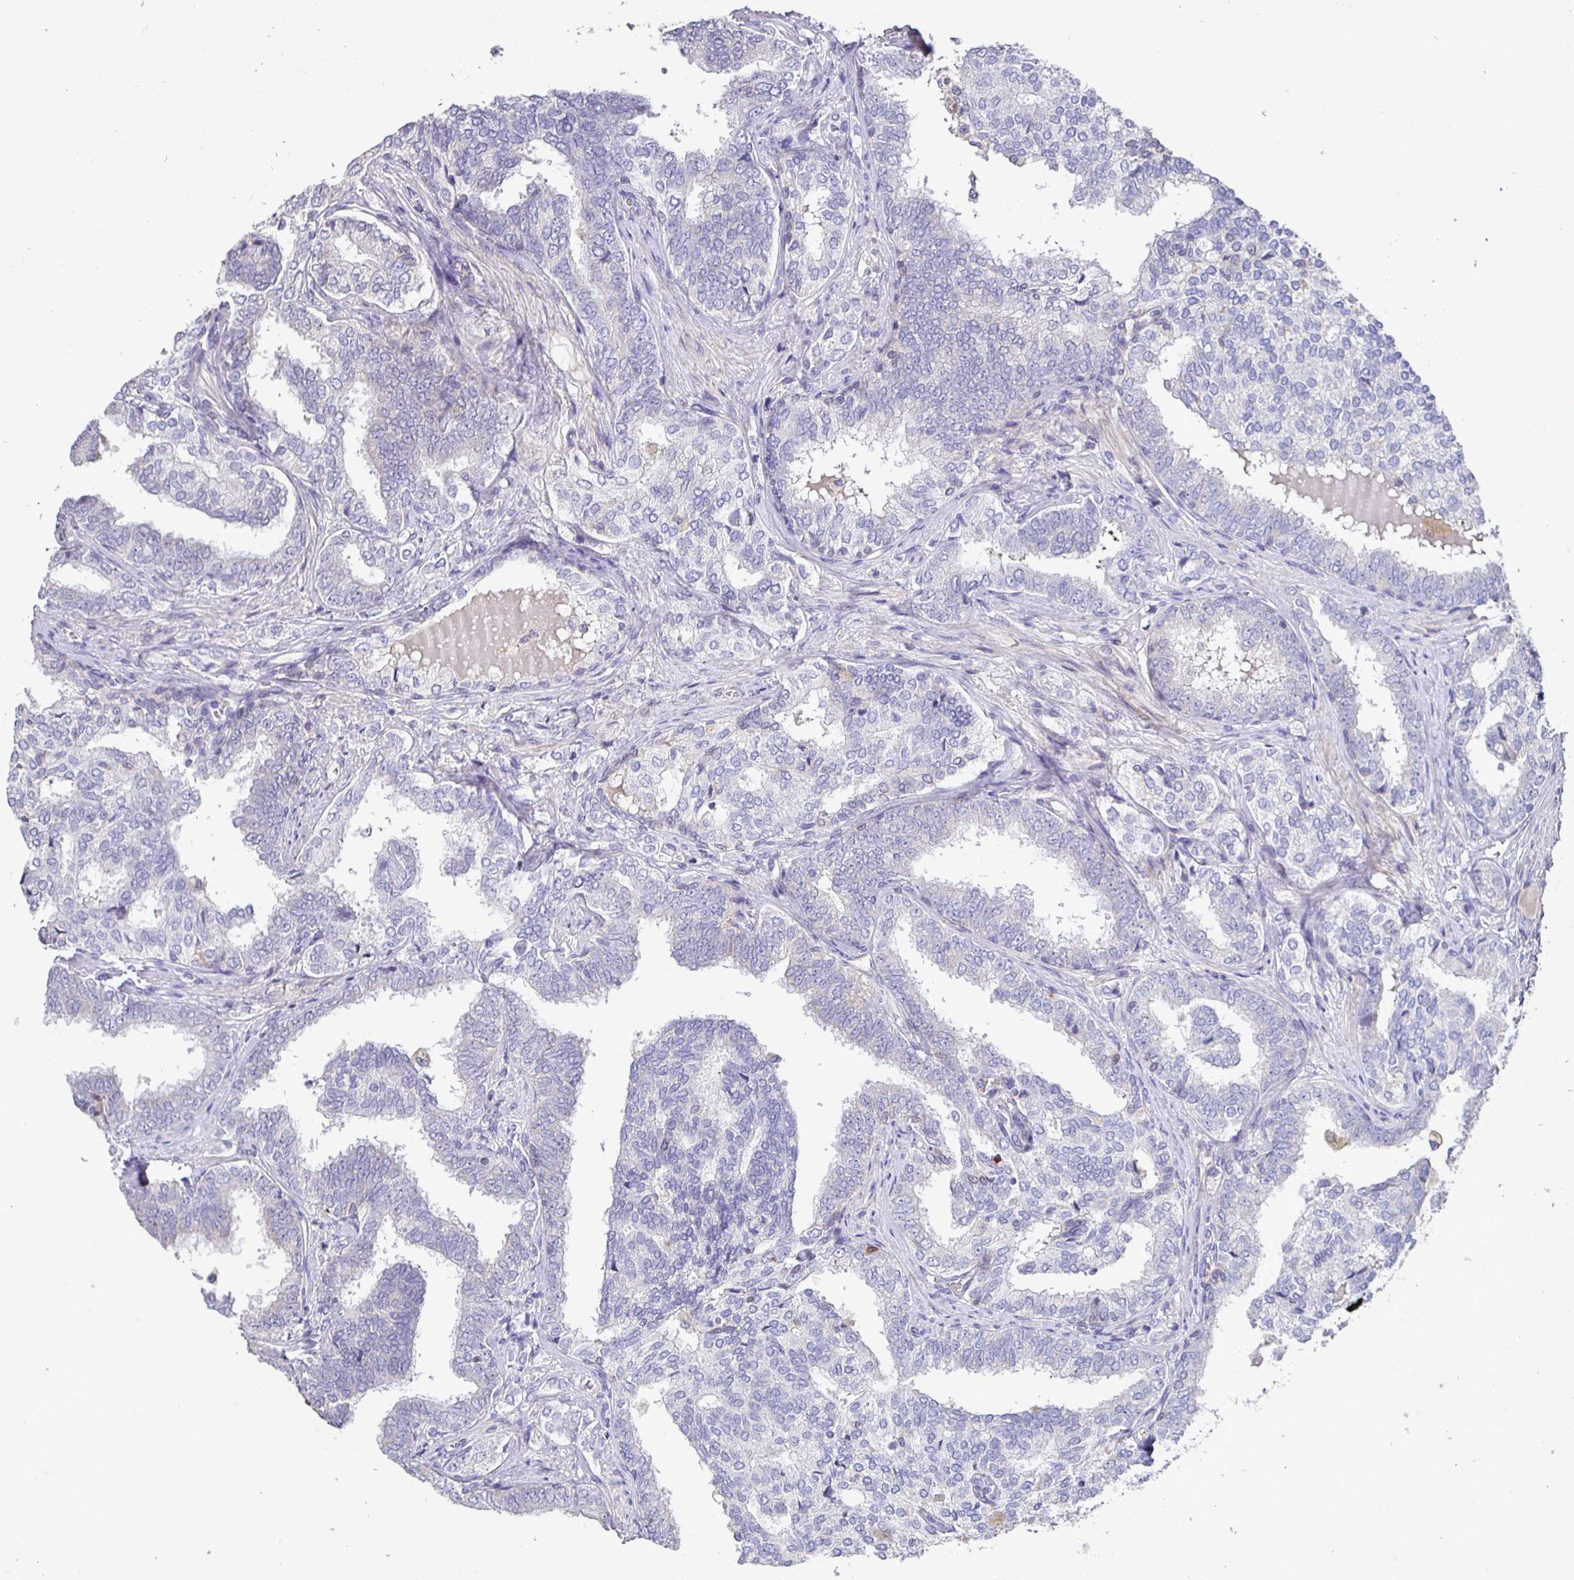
{"staining": {"intensity": "negative", "quantity": "none", "location": "none"}, "tissue": "prostate cancer", "cell_type": "Tumor cells", "image_type": "cancer", "snomed": [{"axis": "morphology", "description": "Adenocarcinoma, High grade"}, {"axis": "topography", "description": "Prostate"}], "caption": "High-grade adenocarcinoma (prostate) was stained to show a protein in brown. There is no significant expression in tumor cells.", "gene": "SHISA4", "patient": {"sex": "male", "age": 72}}